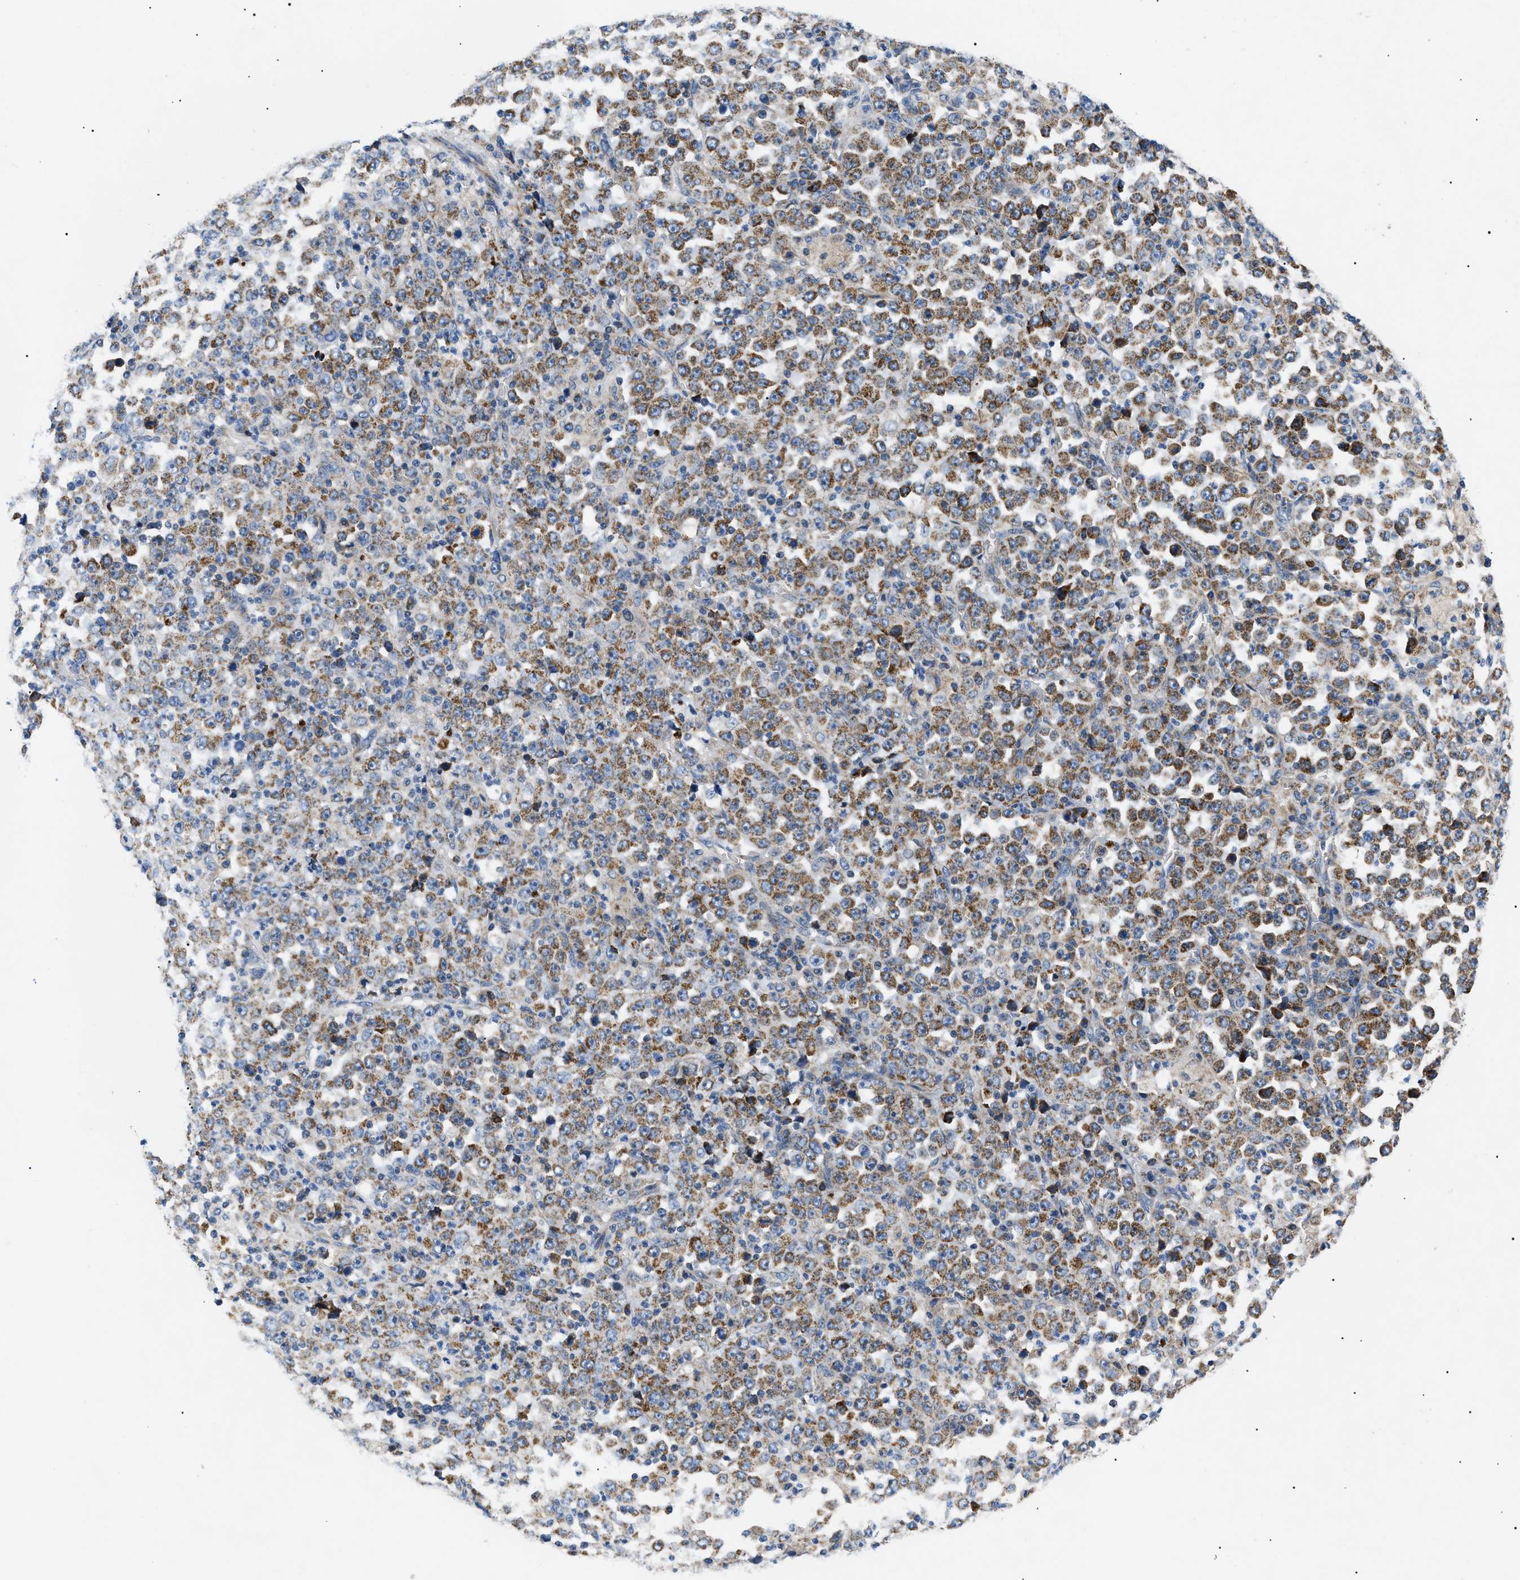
{"staining": {"intensity": "moderate", "quantity": ">75%", "location": "cytoplasmic/membranous"}, "tissue": "stomach cancer", "cell_type": "Tumor cells", "image_type": "cancer", "snomed": [{"axis": "morphology", "description": "Normal tissue, NOS"}, {"axis": "morphology", "description": "Adenocarcinoma, NOS"}, {"axis": "topography", "description": "Stomach, upper"}, {"axis": "topography", "description": "Stomach"}], "caption": "Protein staining by immunohistochemistry reveals moderate cytoplasmic/membranous positivity in approximately >75% of tumor cells in stomach adenocarcinoma.", "gene": "TOMM6", "patient": {"sex": "male", "age": 59}}